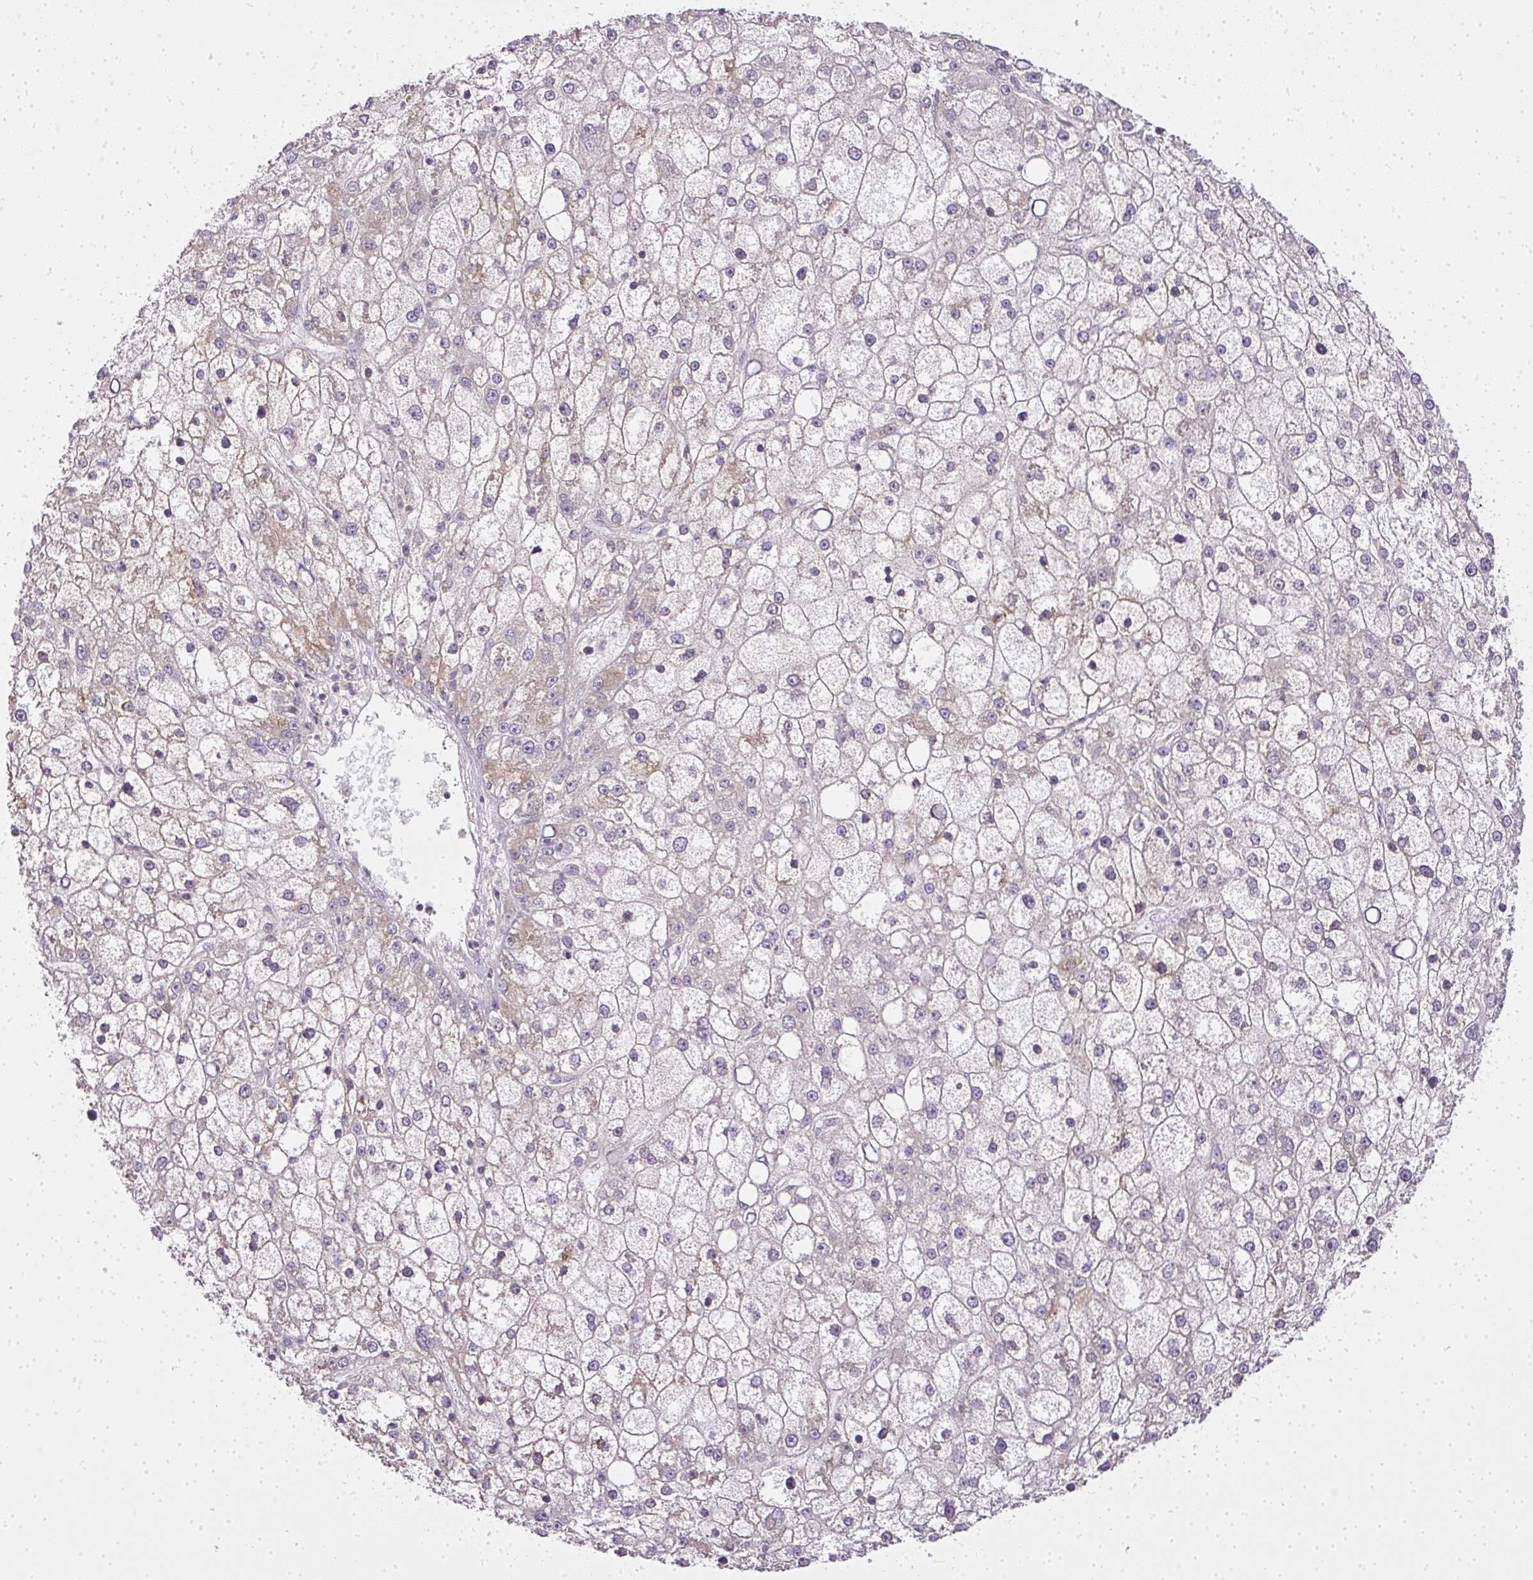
{"staining": {"intensity": "weak", "quantity": "<25%", "location": "cytoplasmic/membranous"}, "tissue": "liver cancer", "cell_type": "Tumor cells", "image_type": "cancer", "snomed": [{"axis": "morphology", "description": "Carcinoma, Hepatocellular, NOS"}, {"axis": "topography", "description": "Liver"}], "caption": "DAB immunohistochemical staining of hepatocellular carcinoma (liver) displays no significant staining in tumor cells.", "gene": "MED19", "patient": {"sex": "male", "age": 67}}